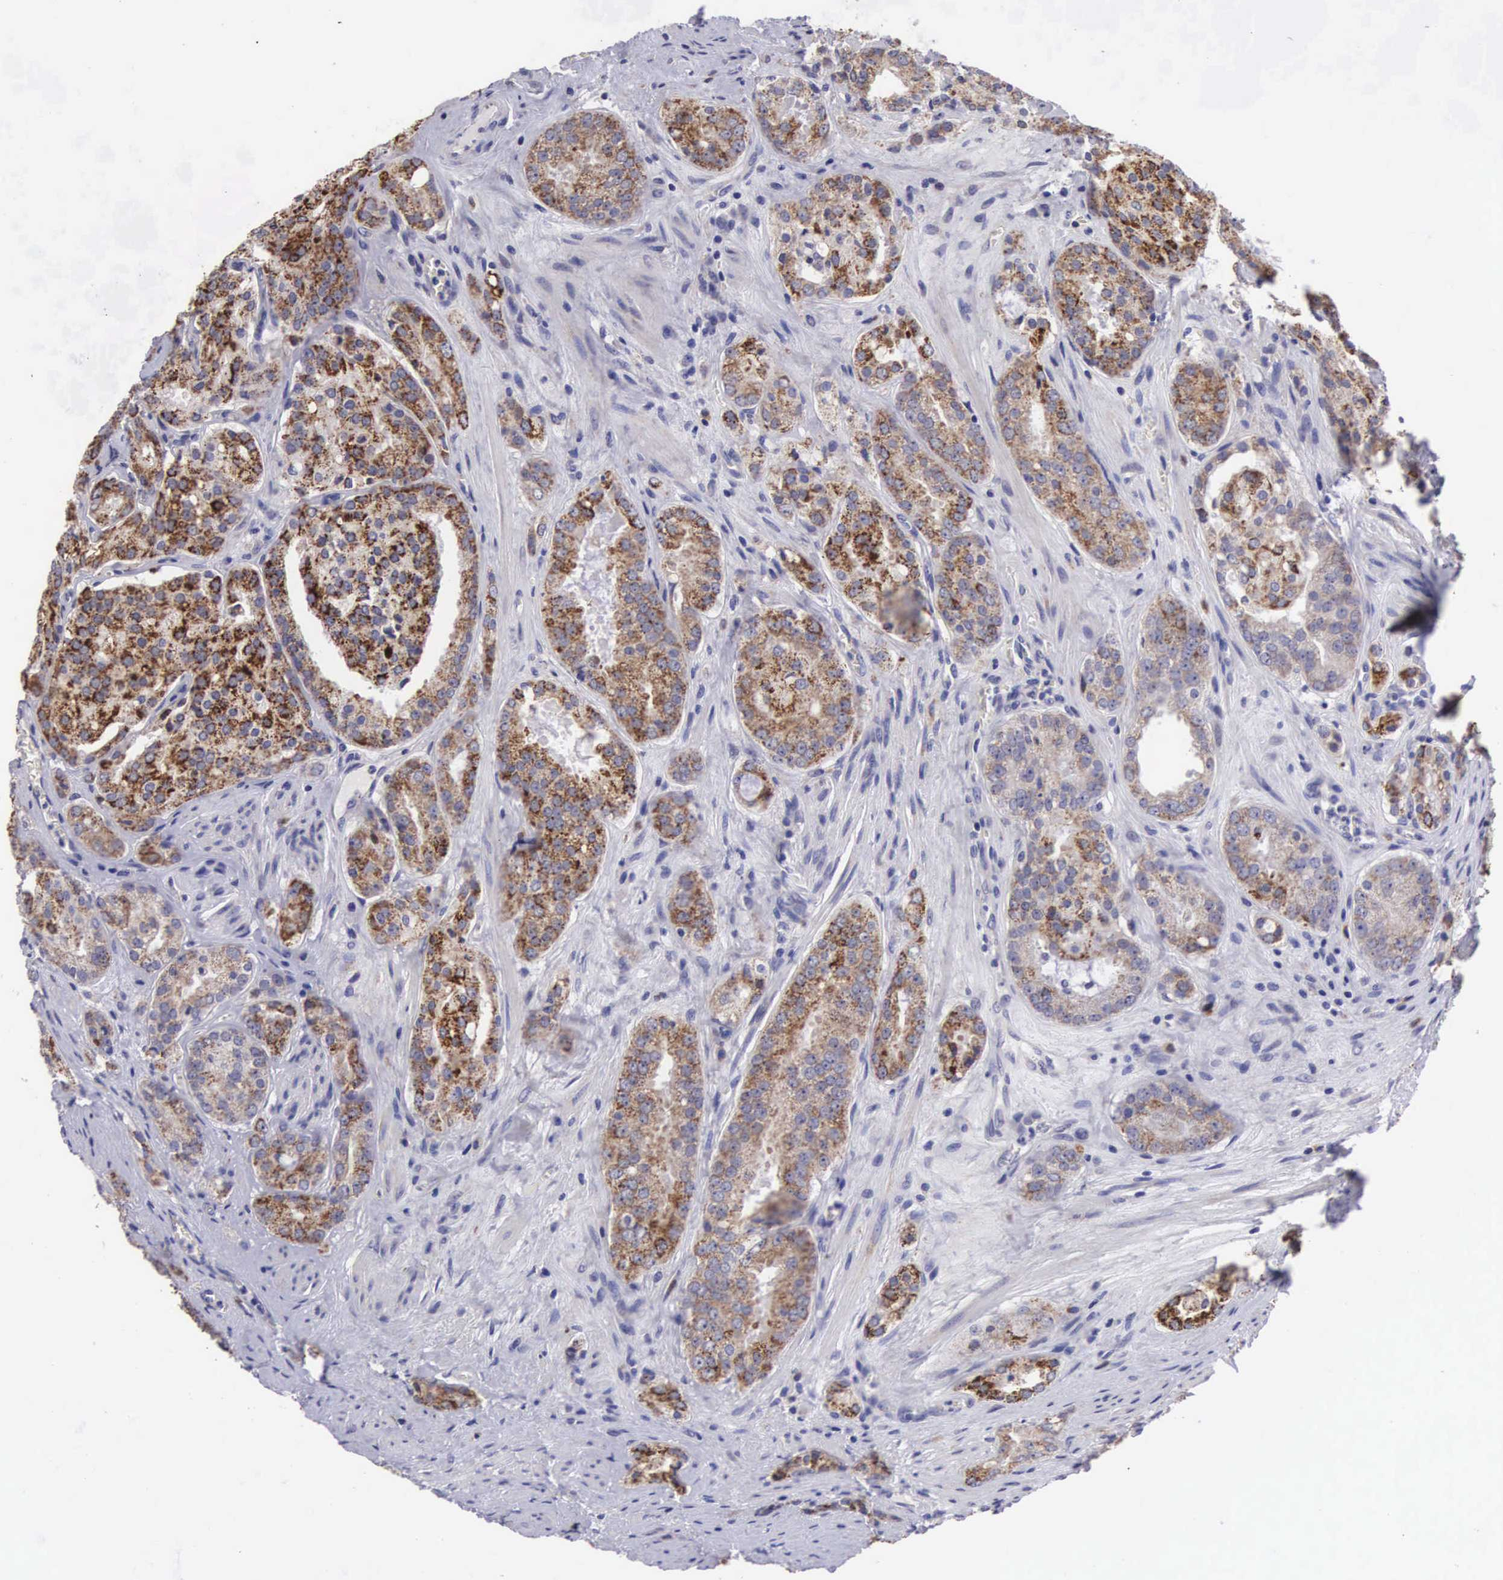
{"staining": {"intensity": "strong", "quantity": "25%-75%", "location": "cytoplasmic/membranous"}, "tissue": "prostate cancer", "cell_type": "Tumor cells", "image_type": "cancer", "snomed": [{"axis": "morphology", "description": "Adenocarcinoma, Medium grade"}, {"axis": "topography", "description": "Prostate"}], "caption": "This photomicrograph displays immunohistochemistry (IHC) staining of prostate cancer, with high strong cytoplasmic/membranous staining in about 25%-75% of tumor cells.", "gene": "ARG2", "patient": {"sex": "male", "age": 60}}